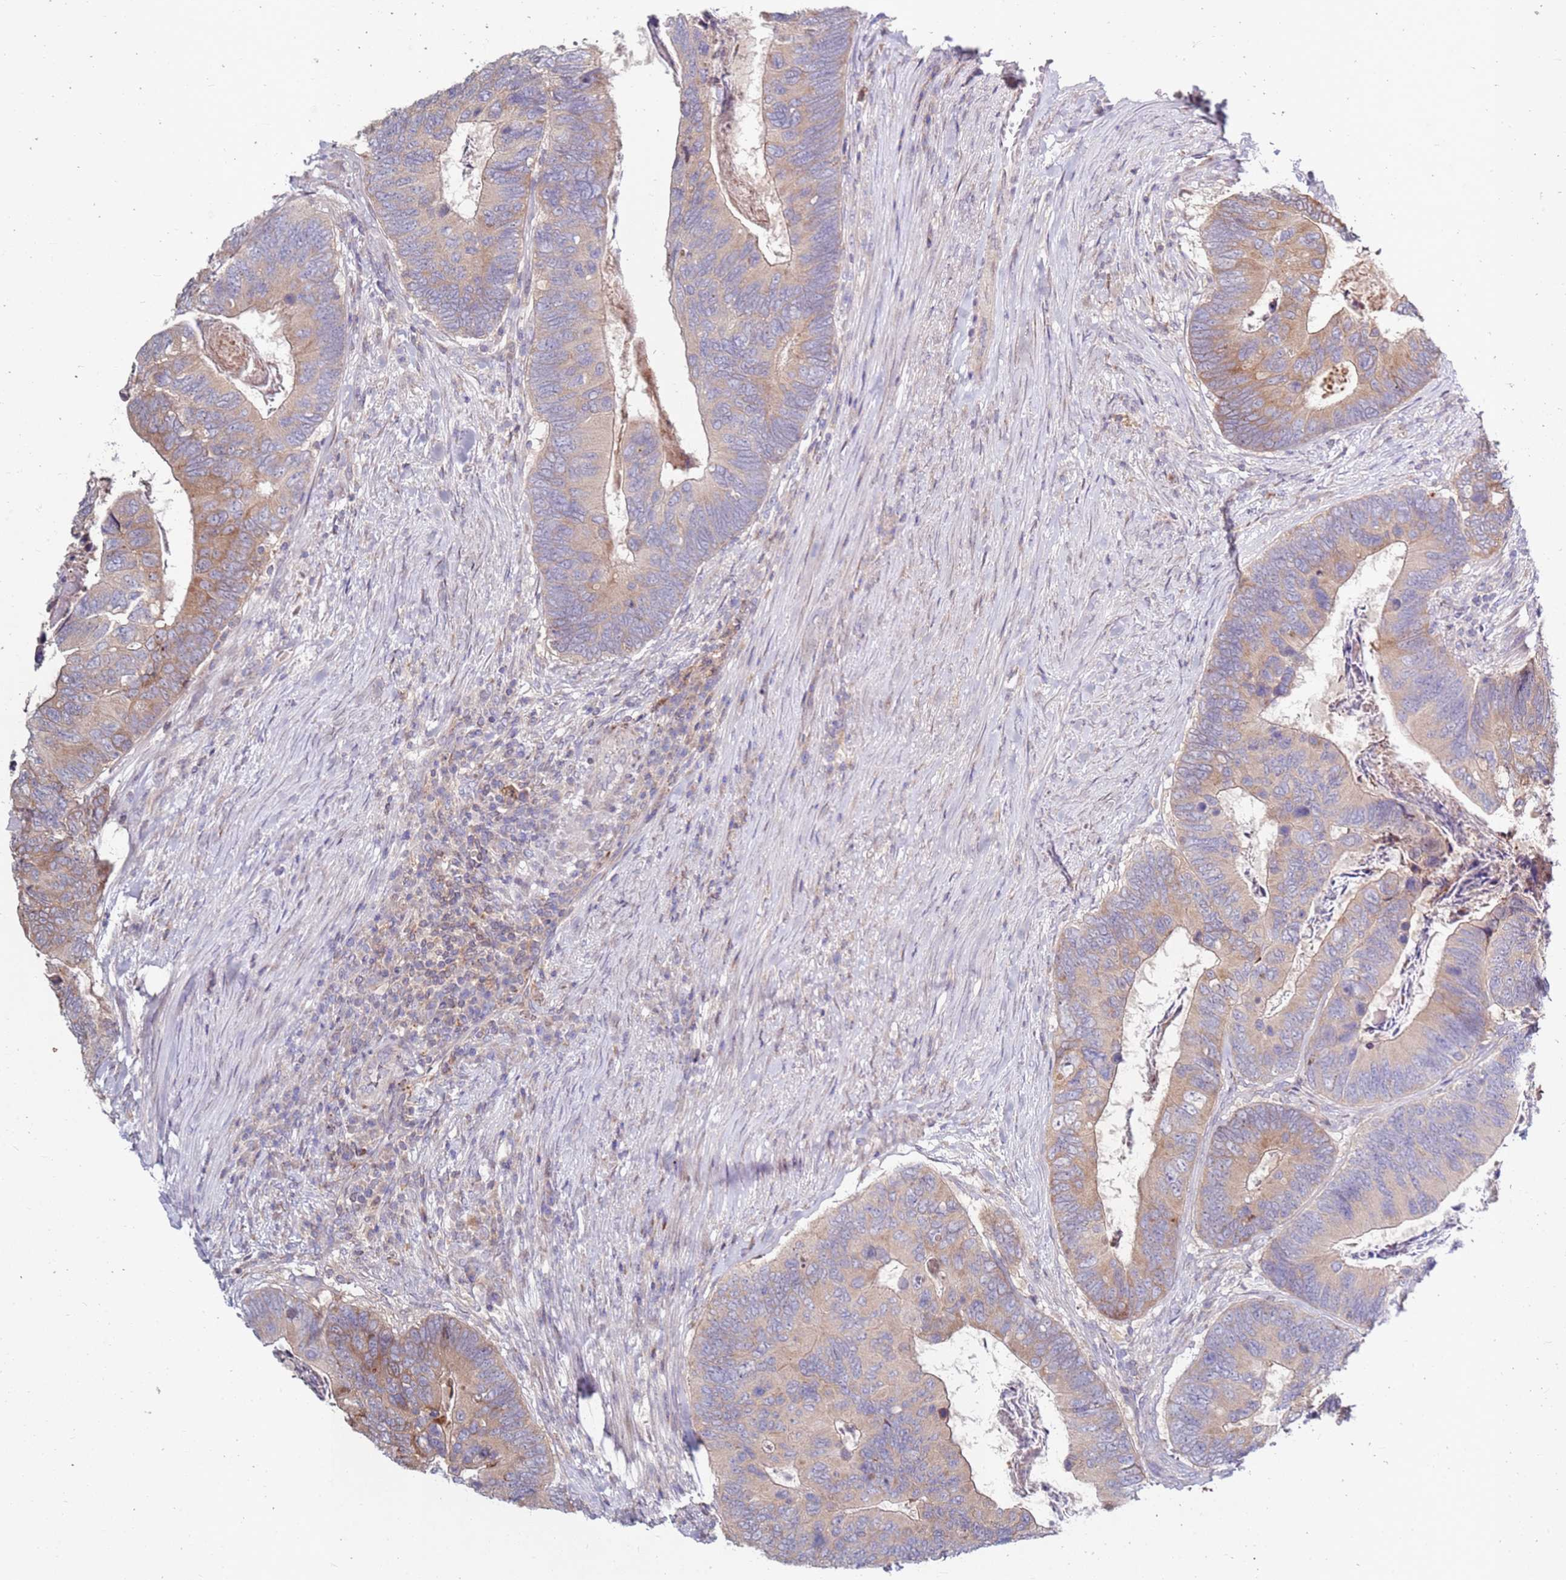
{"staining": {"intensity": "moderate", "quantity": "25%-75%", "location": "cytoplasmic/membranous"}, "tissue": "colorectal cancer", "cell_type": "Tumor cells", "image_type": "cancer", "snomed": [{"axis": "morphology", "description": "Adenocarcinoma, NOS"}, {"axis": "topography", "description": "Colon"}], "caption": "IHC (DAB (3,3'-diaminobenzidine)) staining of colorectal cancer displays moderate cytoplasmic/membranous protein expression in approximately 25%-75% of tumor cells.", "gene": "CNOT9", "patient": {"sex": "female", "age": 67}}